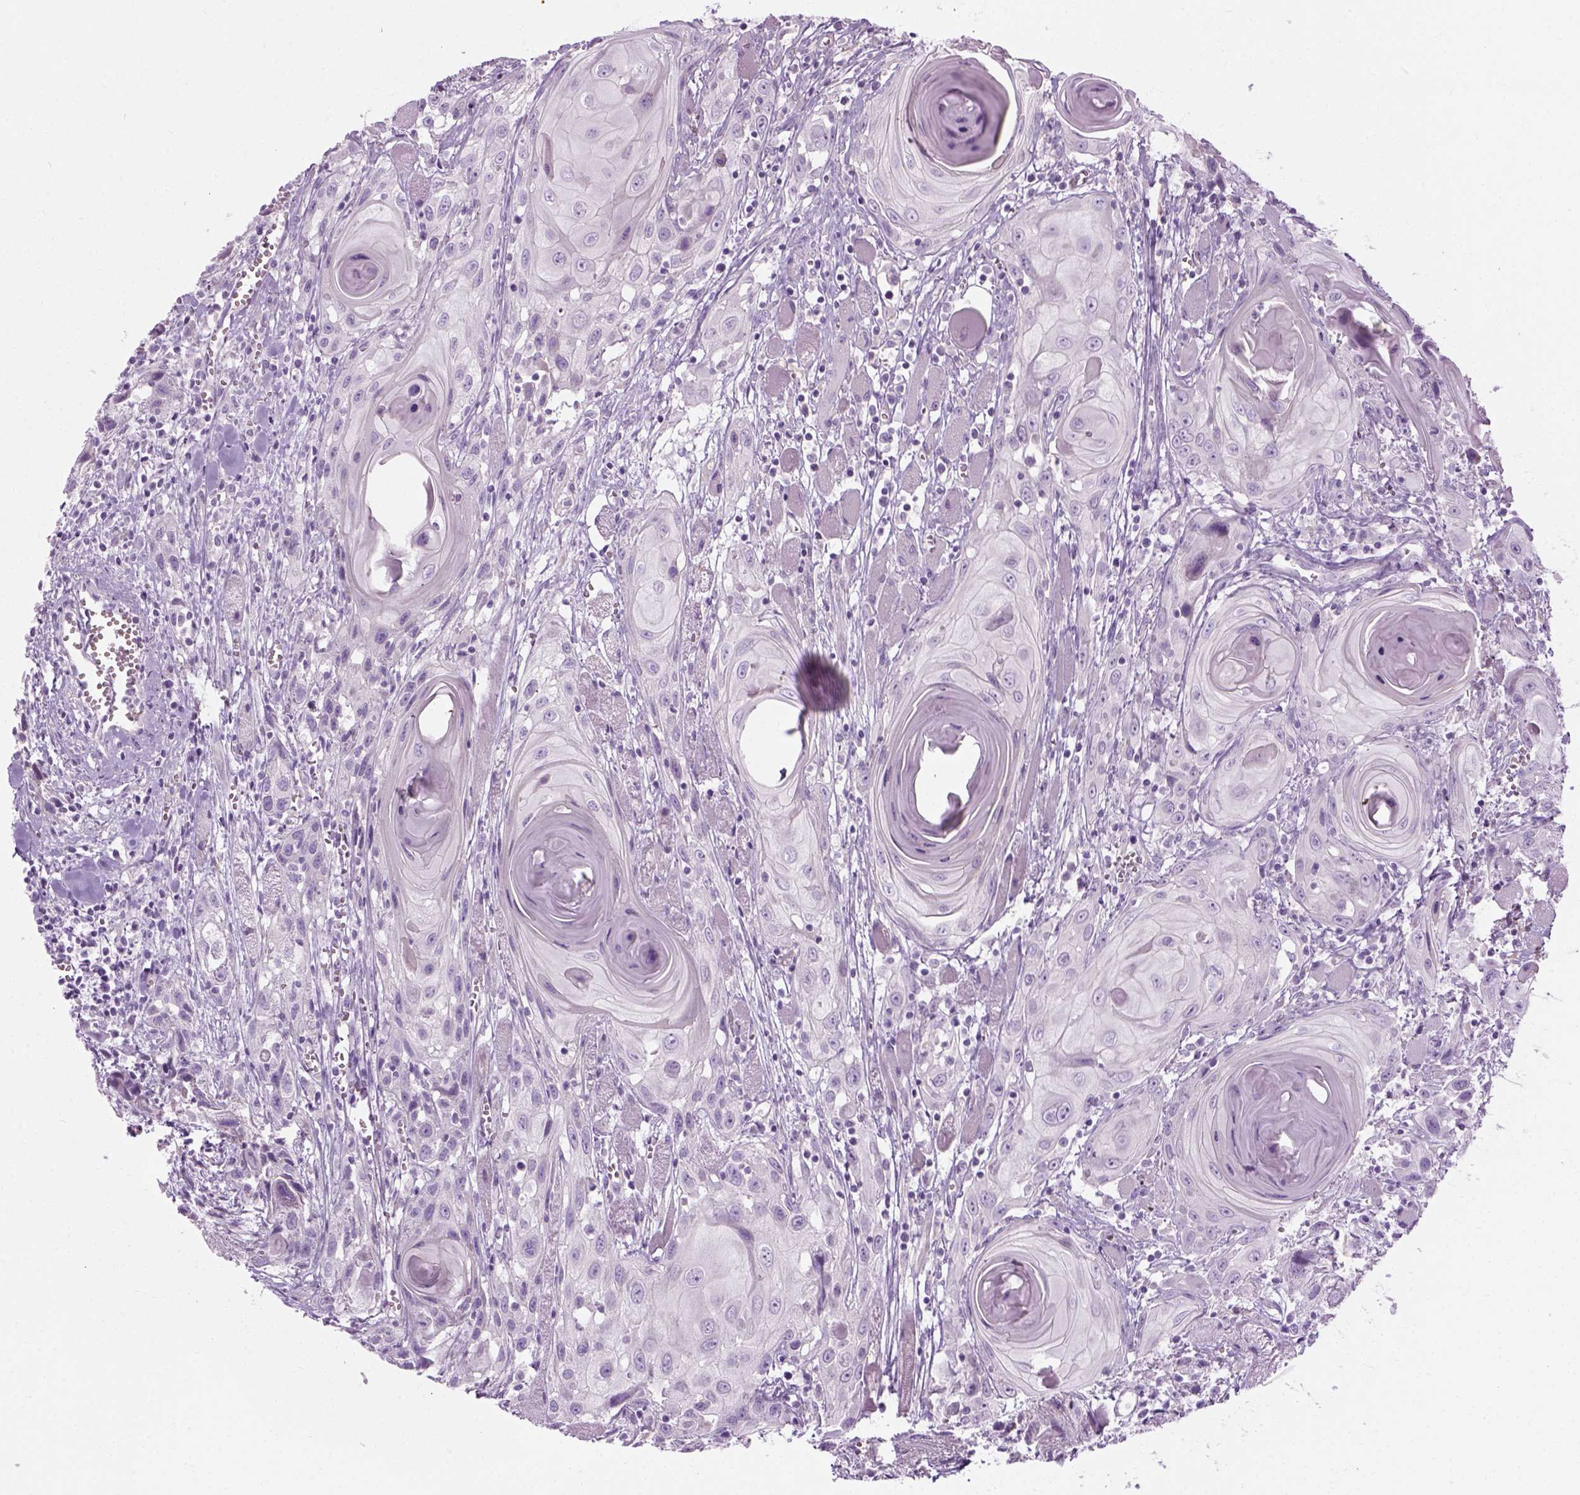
{"staining": {"intensity": "negative", "quantity": "none", "location": "none"}, "tissue": "head and neck cancer", "cell_type": "Tumor cells", "image_type": "cancer", "snomed": [{"axis": "morphology", "description": "Squamous cell carcinoma, NOS"}, {"axis": "topography", "description": "Head-Neck"}], "caption": "Squamous cell carcinoma (head and neck) was stained to show a protein in brown. There is no significant staining in tumor cells.", "gene": "CIBAR2", "patient": {"sex": "female", "age": 80}}